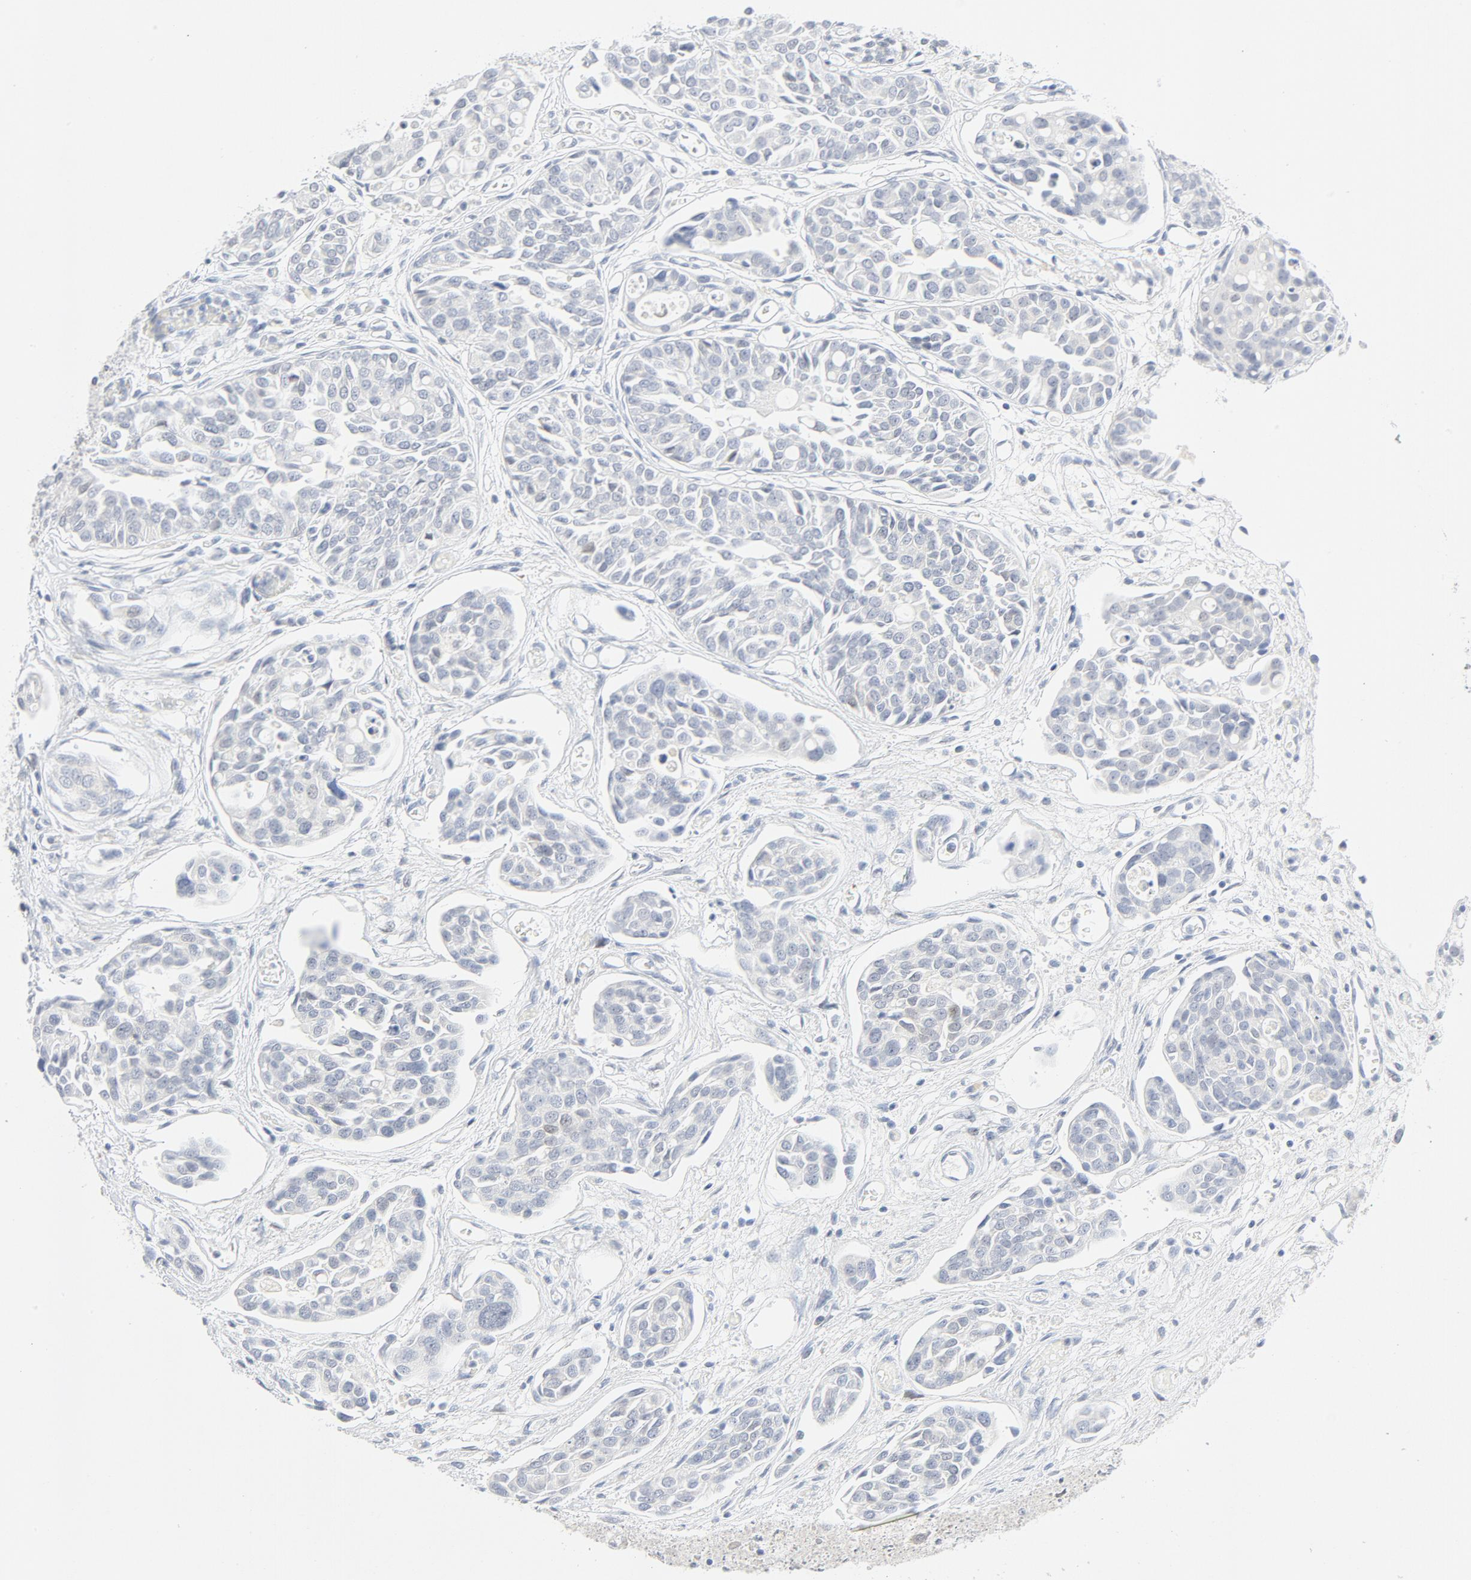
{"staining": {"intensity": "negative", "quantity": "none", "location": "none"}, "tissue": "urothelial cancer", "cell_type": "Tumor cells", "image_type": "cancer", "snomed": [{"axis": "morphology", "description": "Urothelial carcinoma, High grade"}, {"axis": "topography", "description": "Urinary bladder"}], "caption": "This is a image of immunohistochemistry (IHC) staining of urothelial carcinoma (high-grade), which shows no staining in tumor cells.", "gene": "PGM1", "patient": {"sex": "male", "age": 78}}